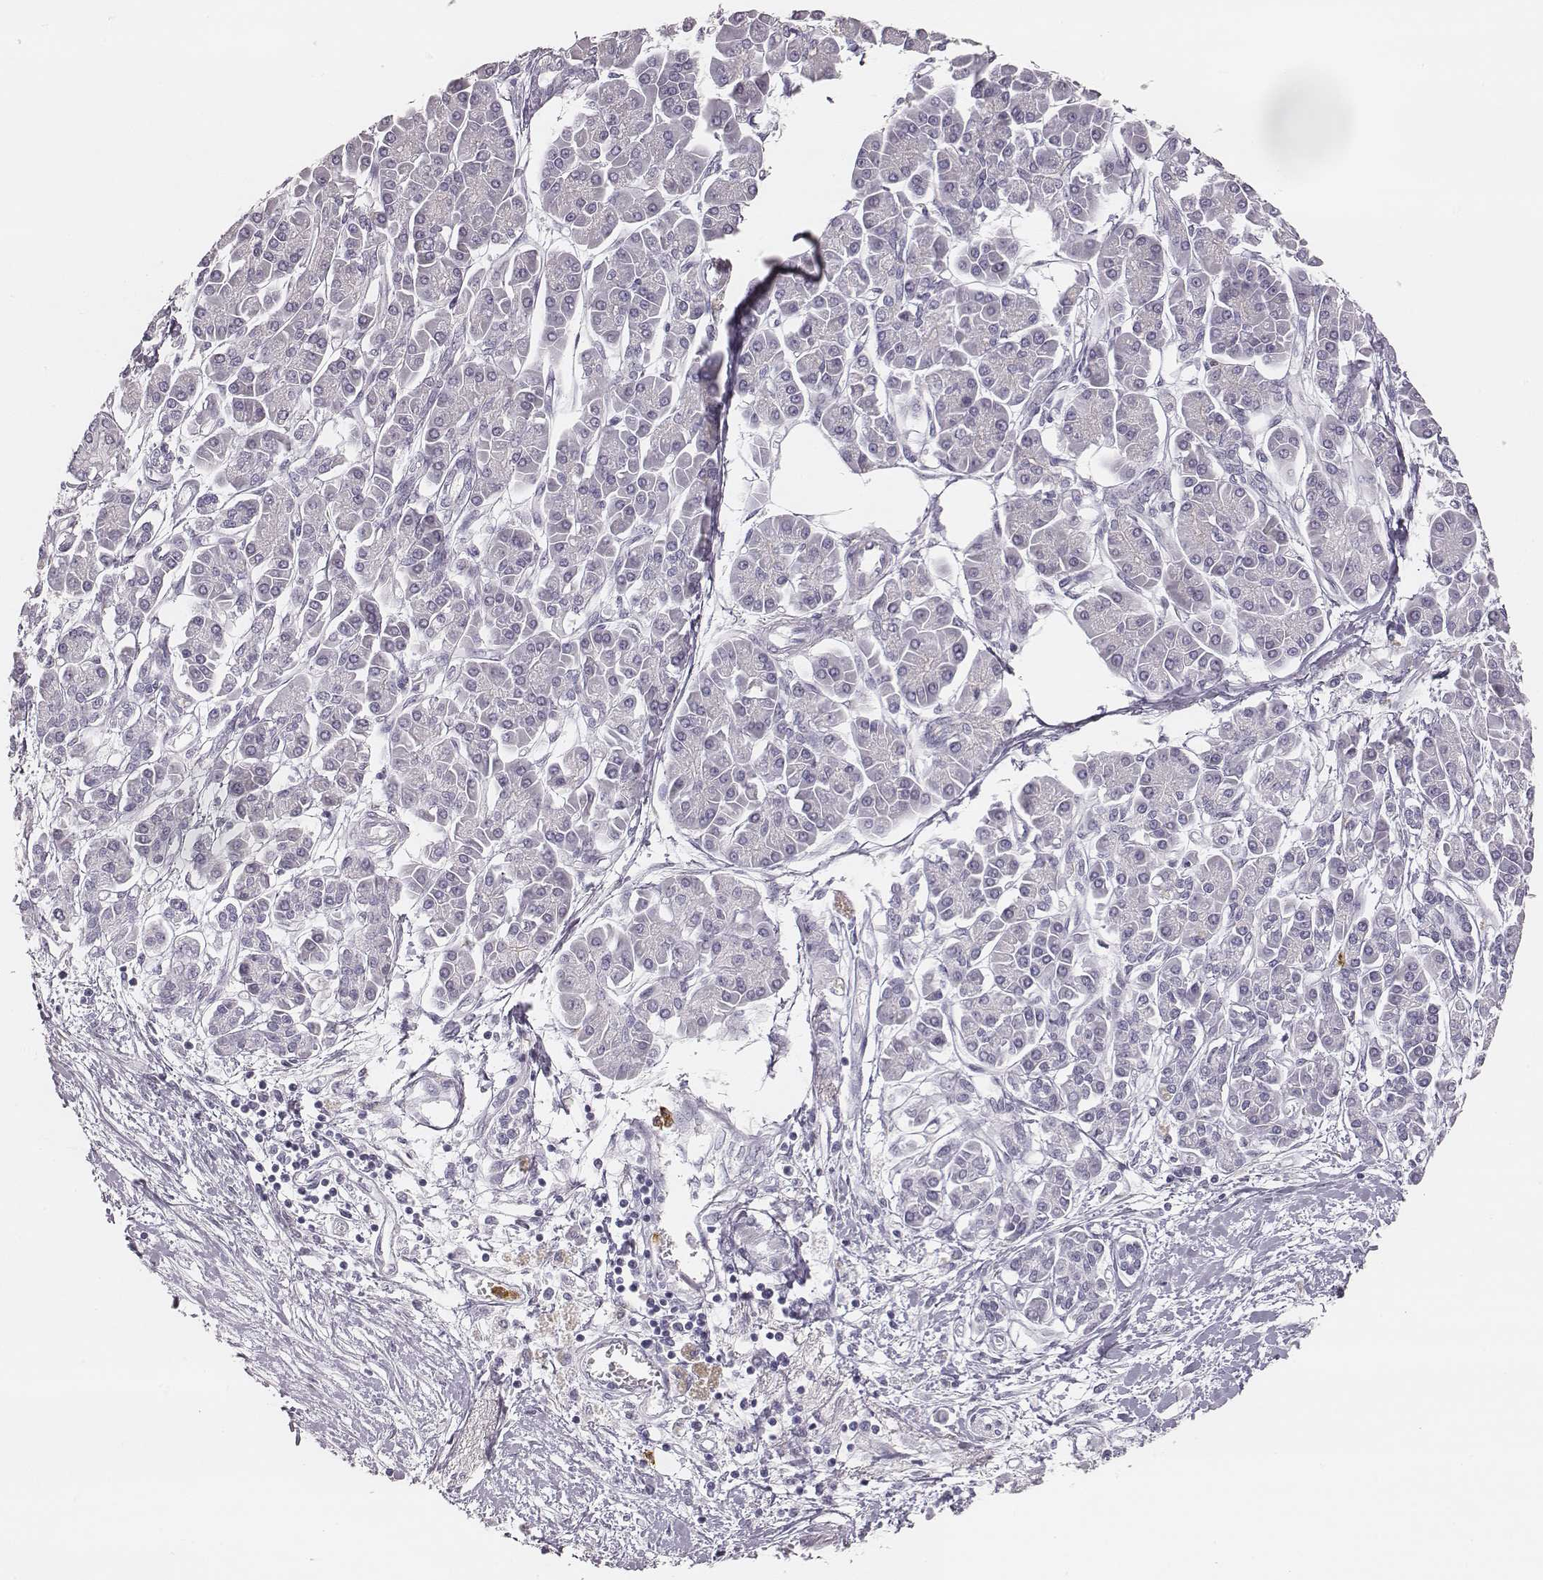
{"staining": {"intensity": "negative", "quantity": "none", "location": "none"}, "tissue": "pancreatic cancer", "cell_type": "Tumor cells", "image_type": "cancer", "snomed": [{"axis": "morphology", "description": "Adenocarcinoma, NOS"}, {"axis": "topography", "description": "Pancreas"}], "caption": "The micrograph displays no staining of tumor cells in pancreatic adenocarcinoma.", "gene": "KCNJ12", "patient": {"sex": "female", "age": 77}}